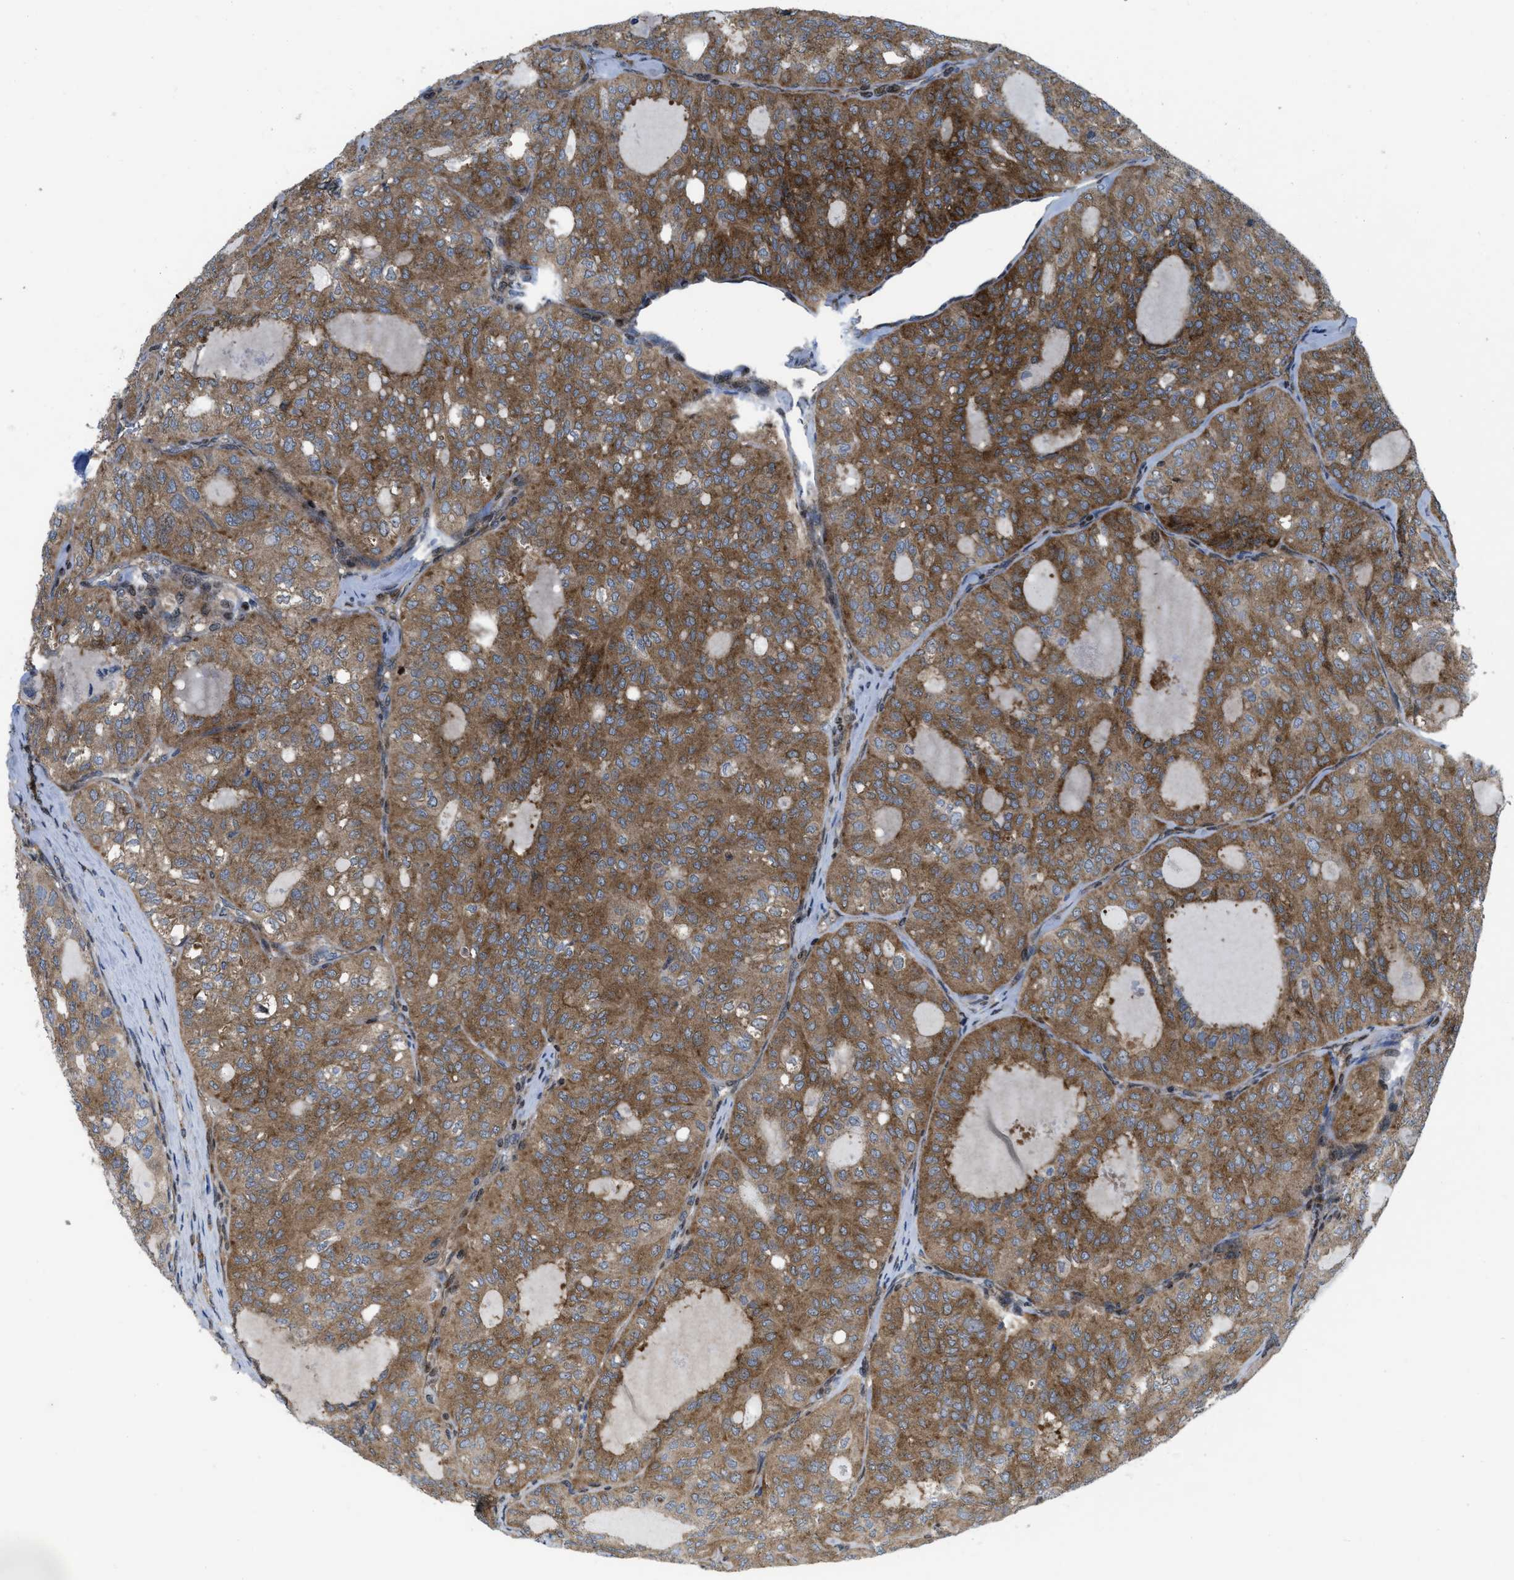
{"staining": {"intensity": "moderate", "quantity": ">75%", "location": "cytoplasmic/membranous"}, "tissue": "thyroid cancer", "cell_type": "Tumor cells", "image_type": "cancer", "snomed": [{"axis": "morphology", "description": "Follicular adenoma carcinoma, NOS"}, {"axis": "topography", "description": "Thyroid gland"}], "caption": "DAB immunohistochemical staining of human thyroid cancer (follicular adenoma carcinoma) exhibits moderate cytoplasmic/membranous protein positivity in about >75% of tumor cells.", "gene": "PPP2CB", "patient": {"sex": "male", "age": 75}}